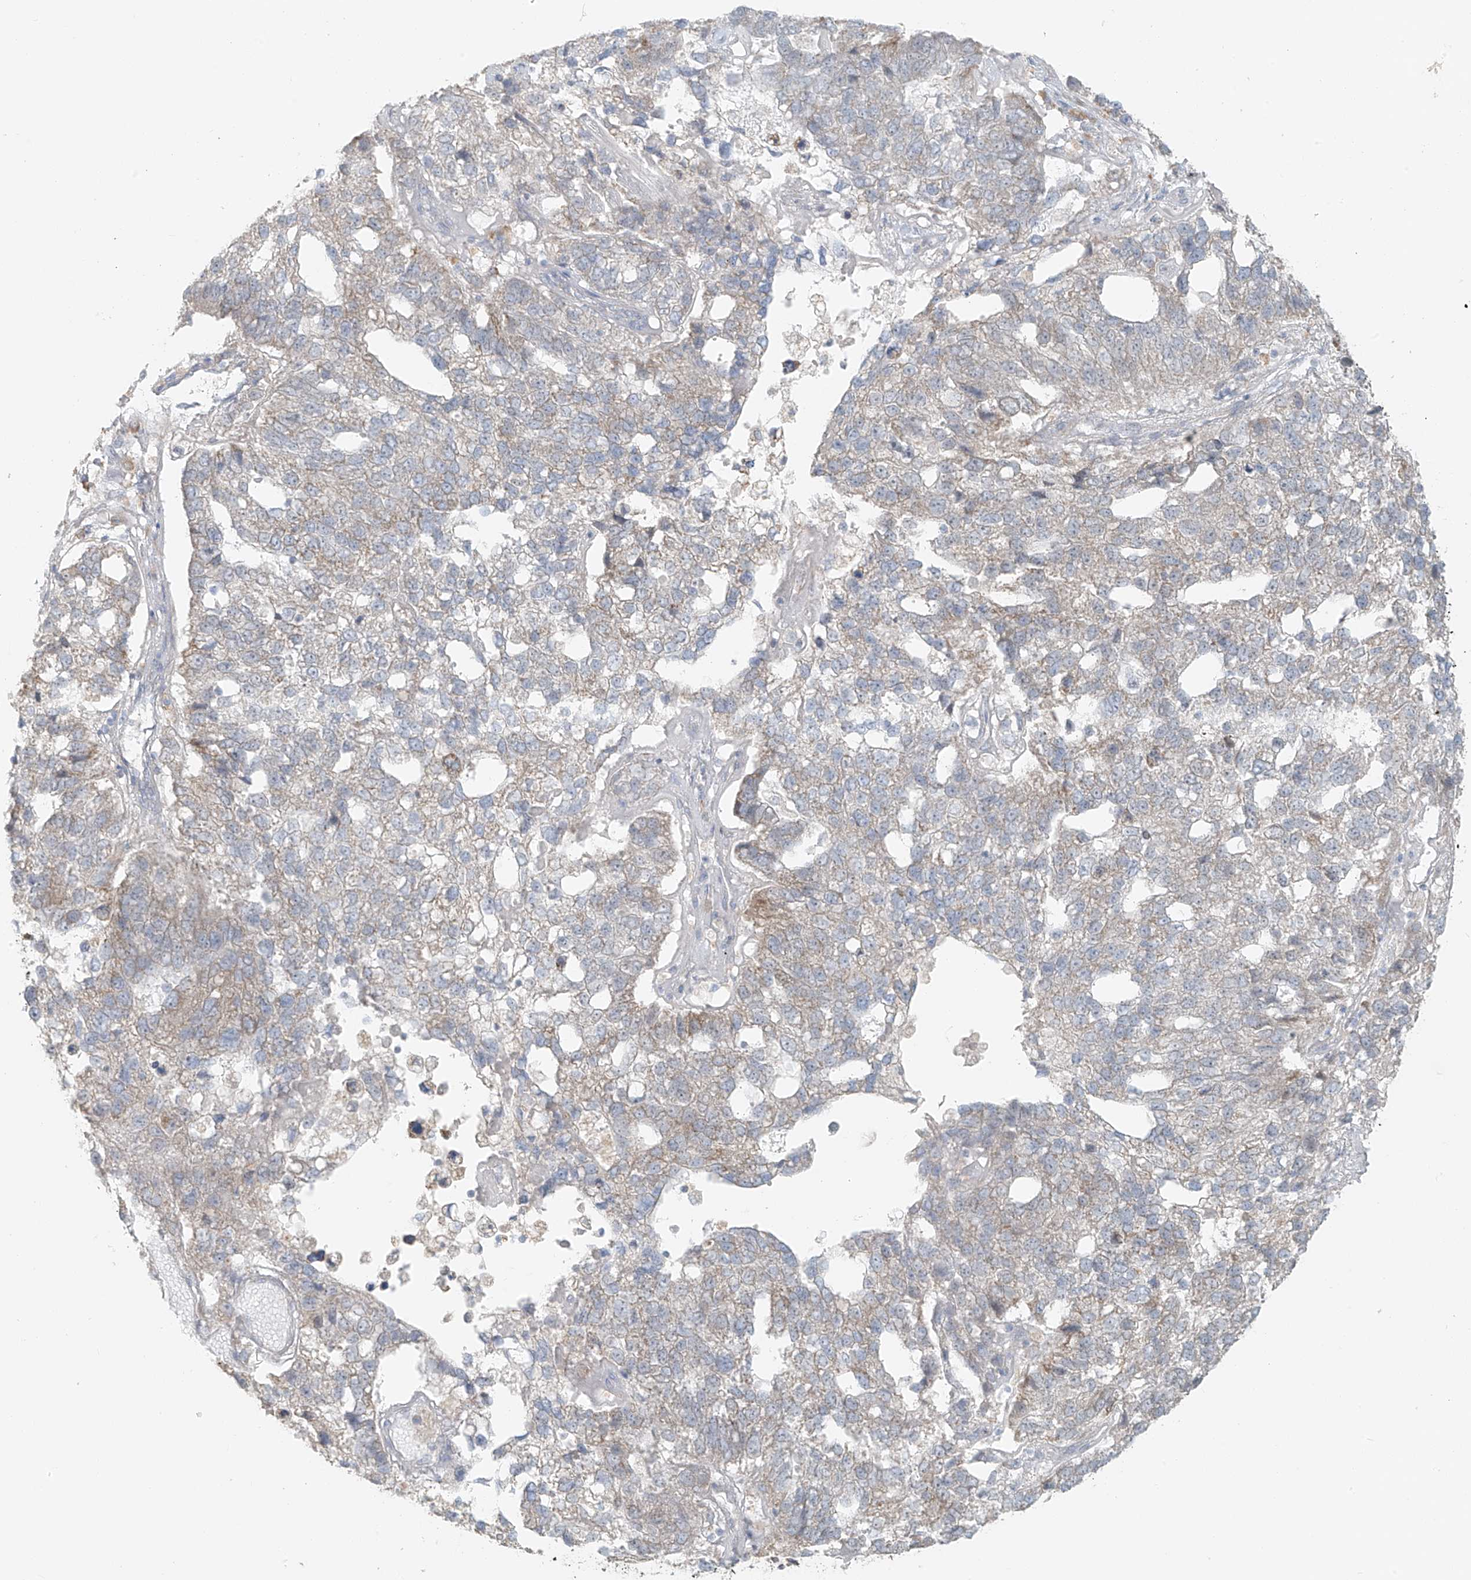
{"staining": {"intensity": "negative", "quantity": "none", "location": "none"}, "tissue": "pancreatic cancer", "cell_type": "Tumor cells", "image_type": "cancer", "snomed": [{"axis": "morphology", "description": "Adenocarcinoma, NOS"}, {"axis": "topography", "description": "Pancreas"}], "caption": "Histopathology image shows no protein expression in tumor cells of pancreatic adenocarcinoma tissue.", "gene": "UST", "patient": {"sex": "female", "age": 61}}